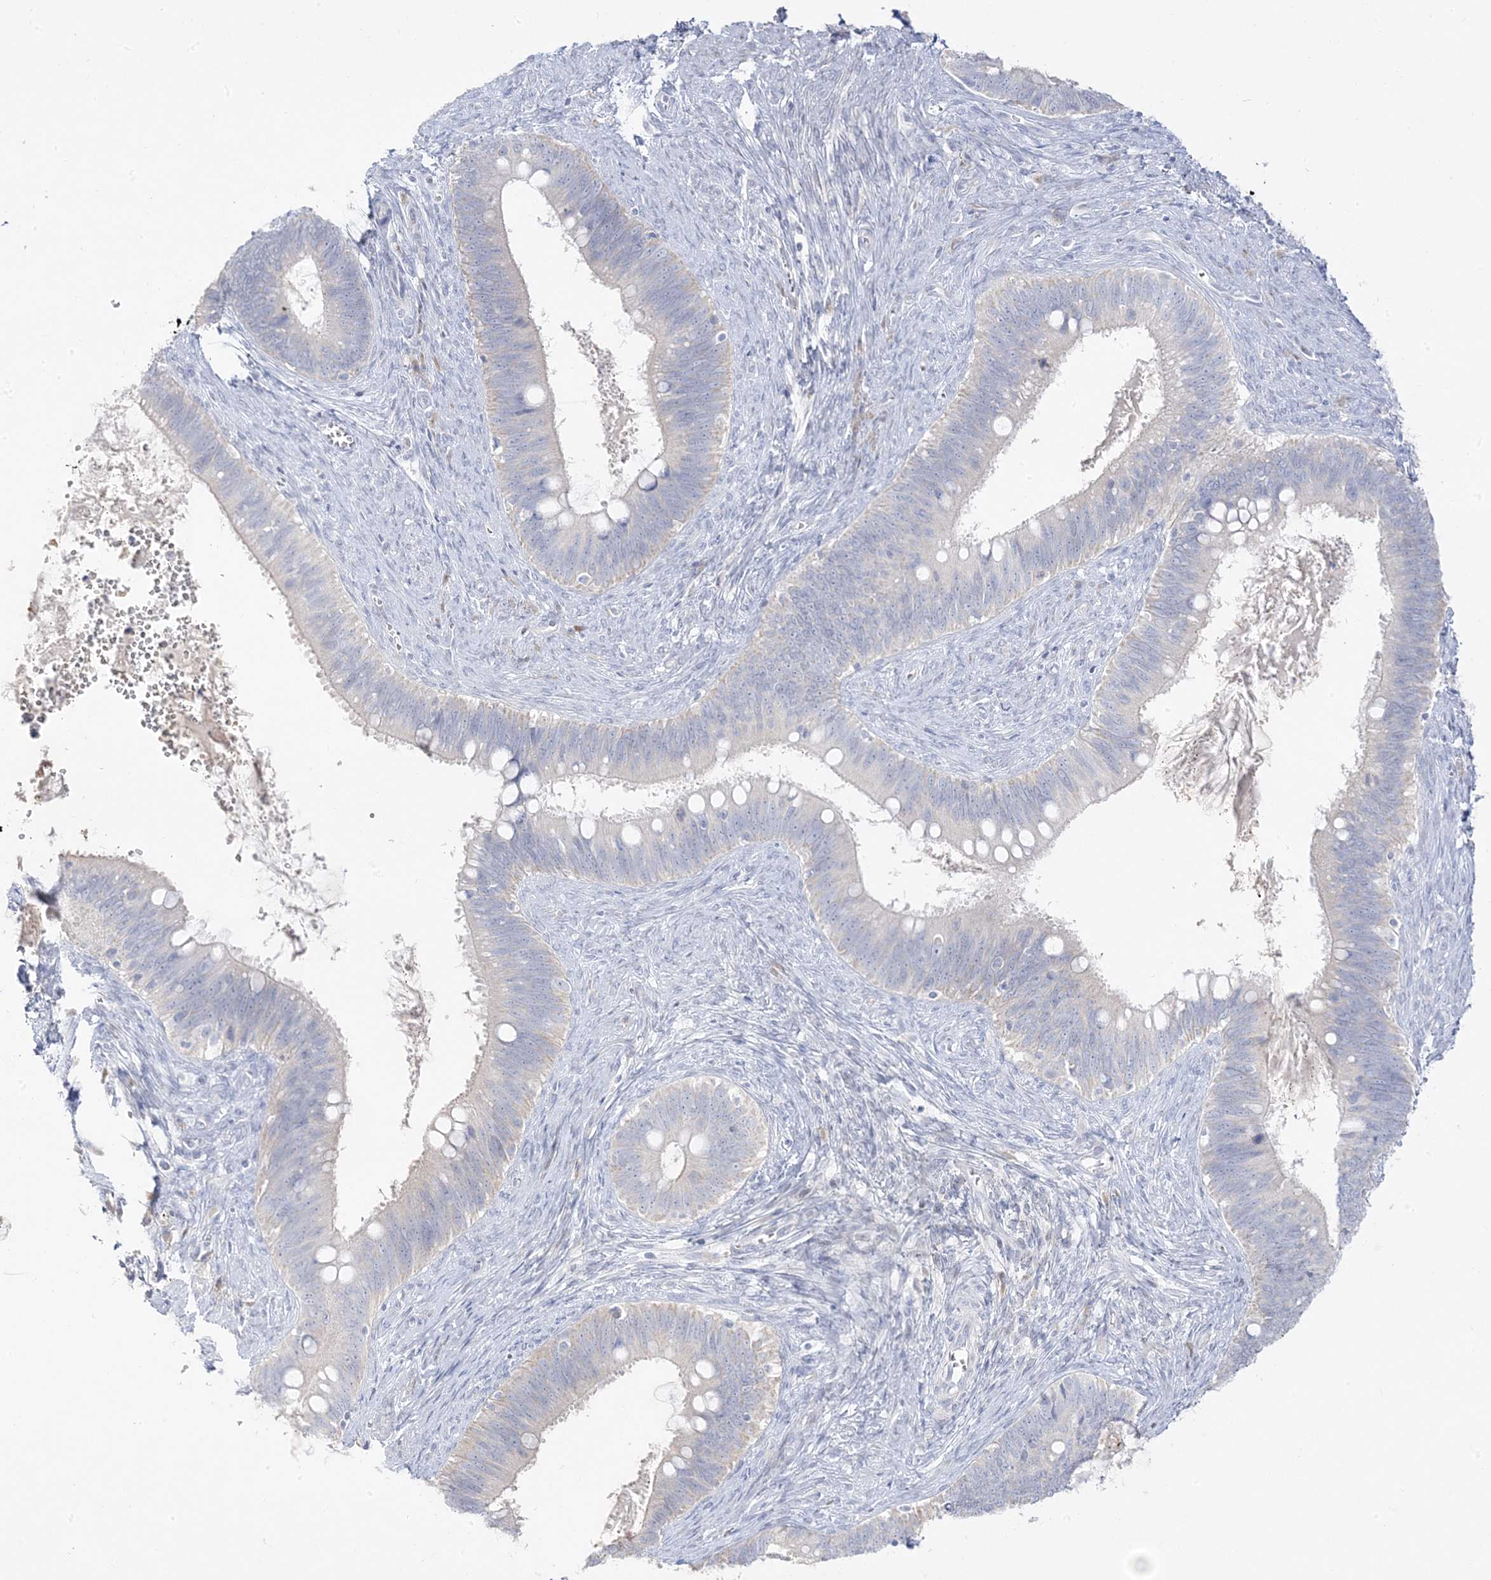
{"staining": {"intensity": "negative", "quantity": "none", "location": "none"}, "tissue": "cervical cancer", "cell_type": "Tumor cells", "image_type": "cancer", "snomed": [{"axis": "morphology", "description": "Adenocarcinoma, NOS"}, {"axis": "topography", "description": "Cervix"}], "caption": "Tumor cells show no significant positivity in adenocarcinoma (cervical).", "gene": "TRANK1", "patient": {"sex": "female", "age": 42}}